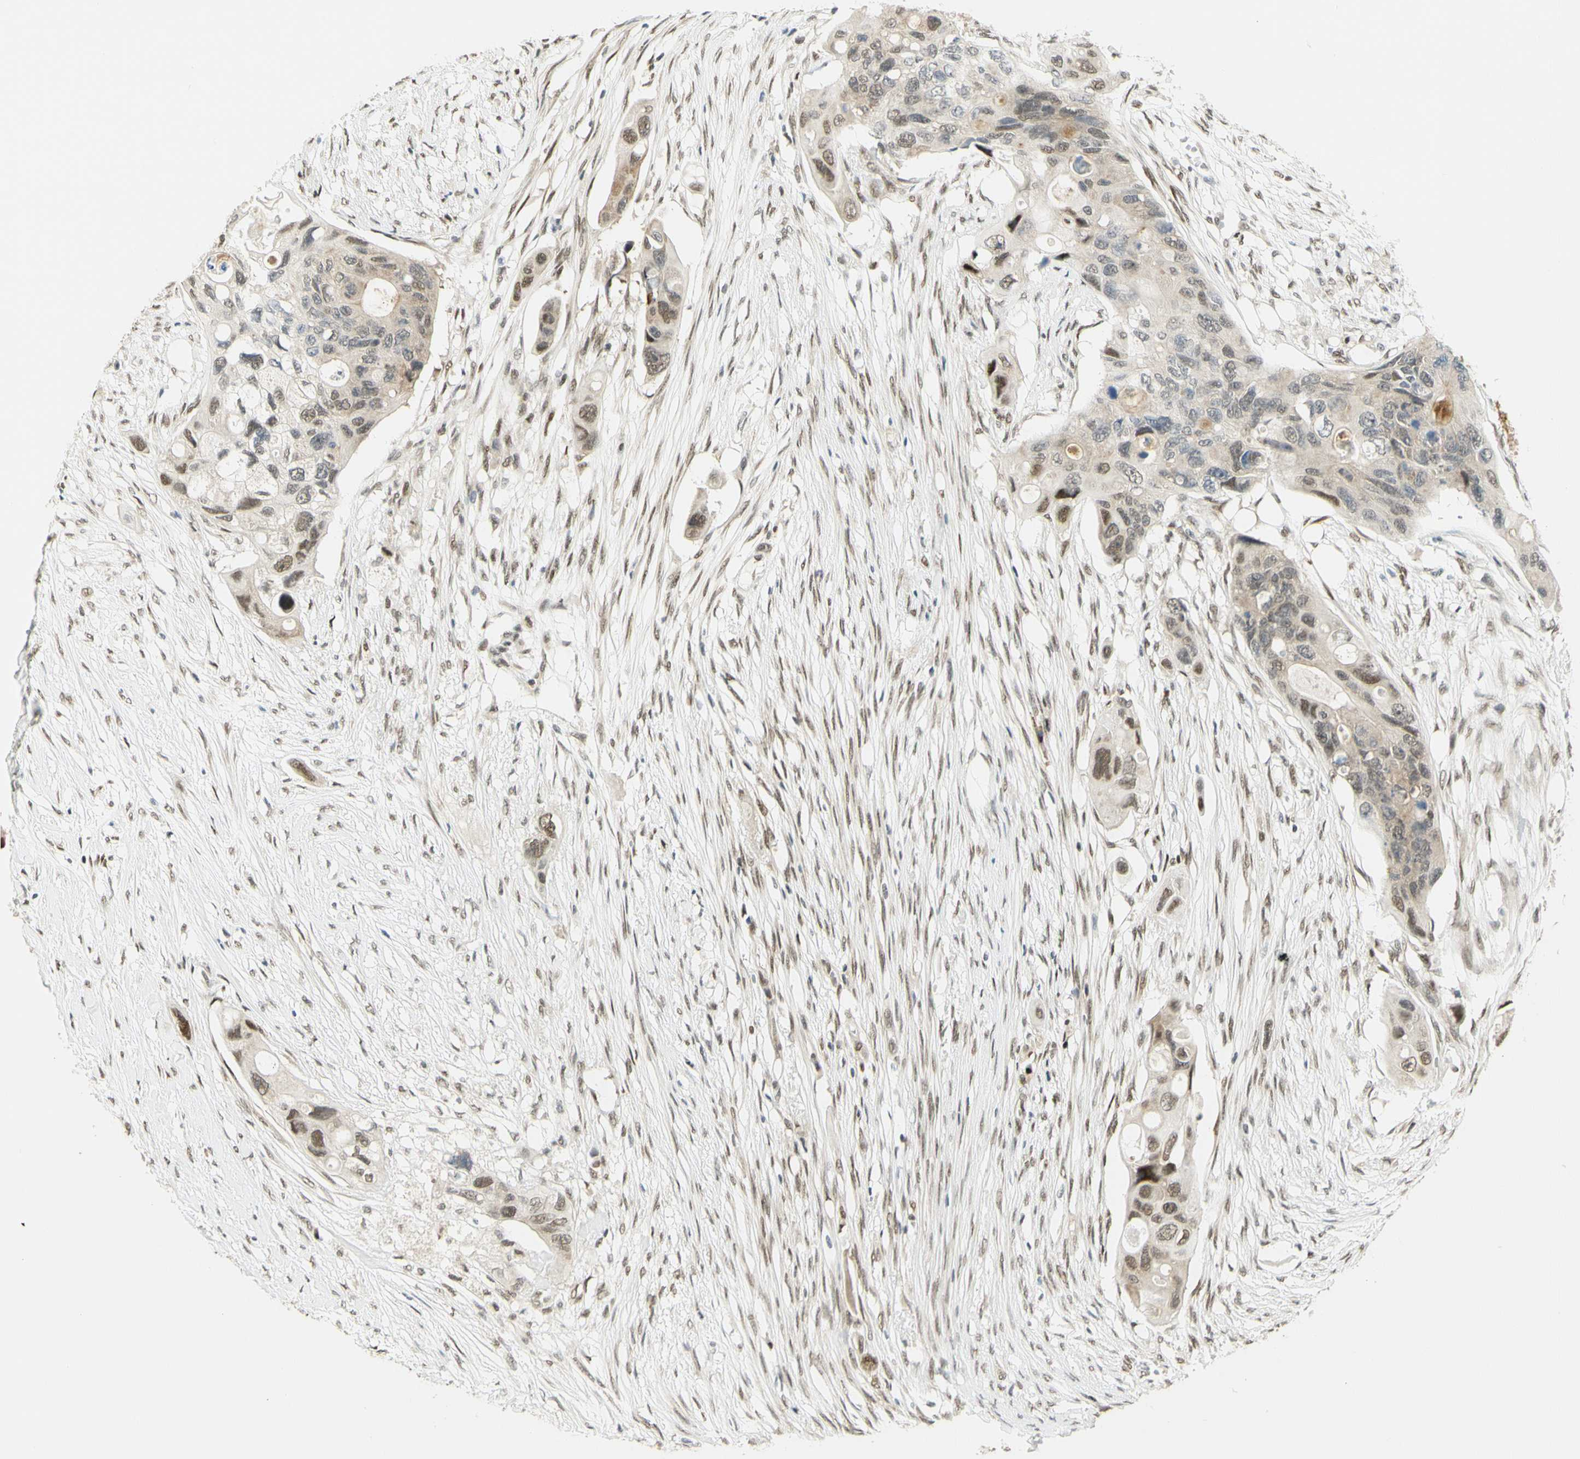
{"staining": {"intensity": "weak", "quantity": "25%-75%", "location": "cytoplasmic/membranous,nuclear"}, "tissue": "colorectal cancer", "cell_type": "Tumor cells", "image_type": "cancer", "snomed": [{"axis": "morphology", "description": "Adenocarcinoma, NOS"}, {"axis": "topography", "description": "Colon"}], "caption": "Colorectal cancer (adenocarcinoma) tissue displays weak cytoplasmic/membranous and nuclear positivity in about 25%-75% of tumor cells (DAB IHC, brown staining for protein, blue staining for nuclei).", "gene": "DDX1", "patient": {"sex": "female", "age": 57}}